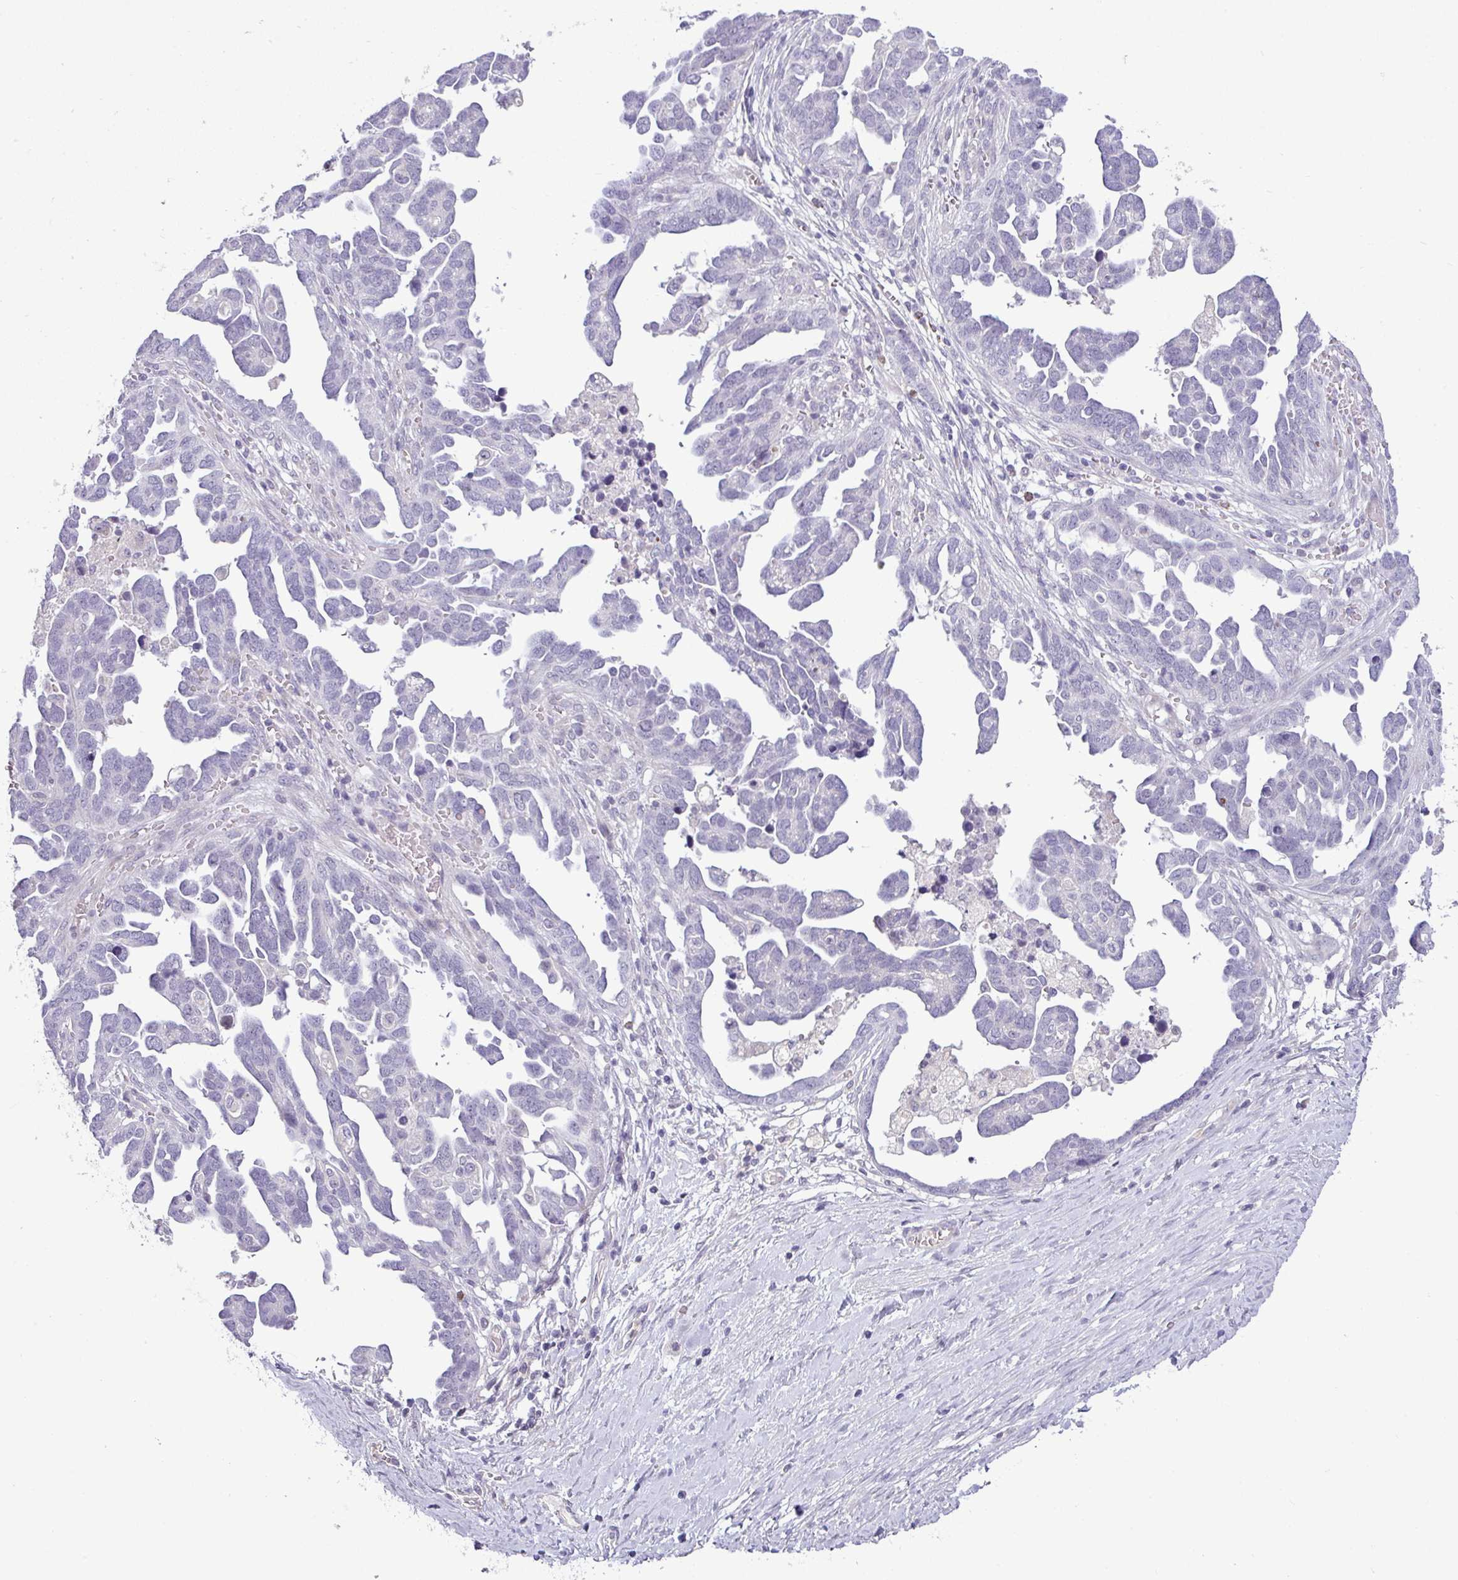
{"staining": {"intensity": "negative", "quantity": "none", "location": "none"}, "tissue": "ovarian cancer", "cell_type": "Tumor cells", "image_type": "cancer", "snomed": [{"axis": "morphology", "description": "Cystadenocarcinoma, serous, NOS"}, {"axis": "topography", "description": "Ovary"}], "caption": "An IHC image of ovarian serous cystadenocarcinoma is shown. There is no staining in tumor cells of ovarian serous cystadenocarcinoma.", "gene": "HBEGF", "patient": {"sex": "female", "age": 54}}